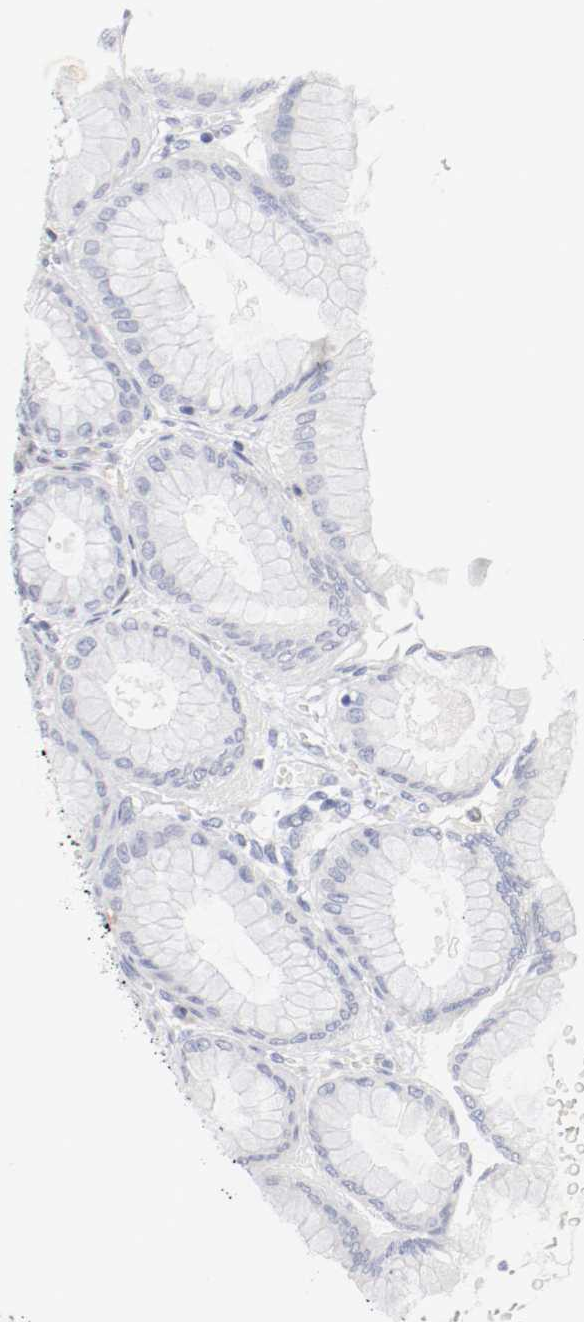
{"staining": {"intensity": "weak", "quantity": "<25%", "location": "cytoplasmic/membranous"}, "tissue": "stomach", "cell_type": "Glandular cells", "image_type": "normal", "snomed": [{"axis": "morphology", "description": "Normal tissue, NOS"}, {"axis": "topography", "description": "Stomach, upper"}], "caption": "Image shows no protein expression in glandular cells of benign stomach. (DAB IHC with hematoxylin counter stain).", "gene": "ITGAX", "patient": {"sex": "female", "age": 56}}